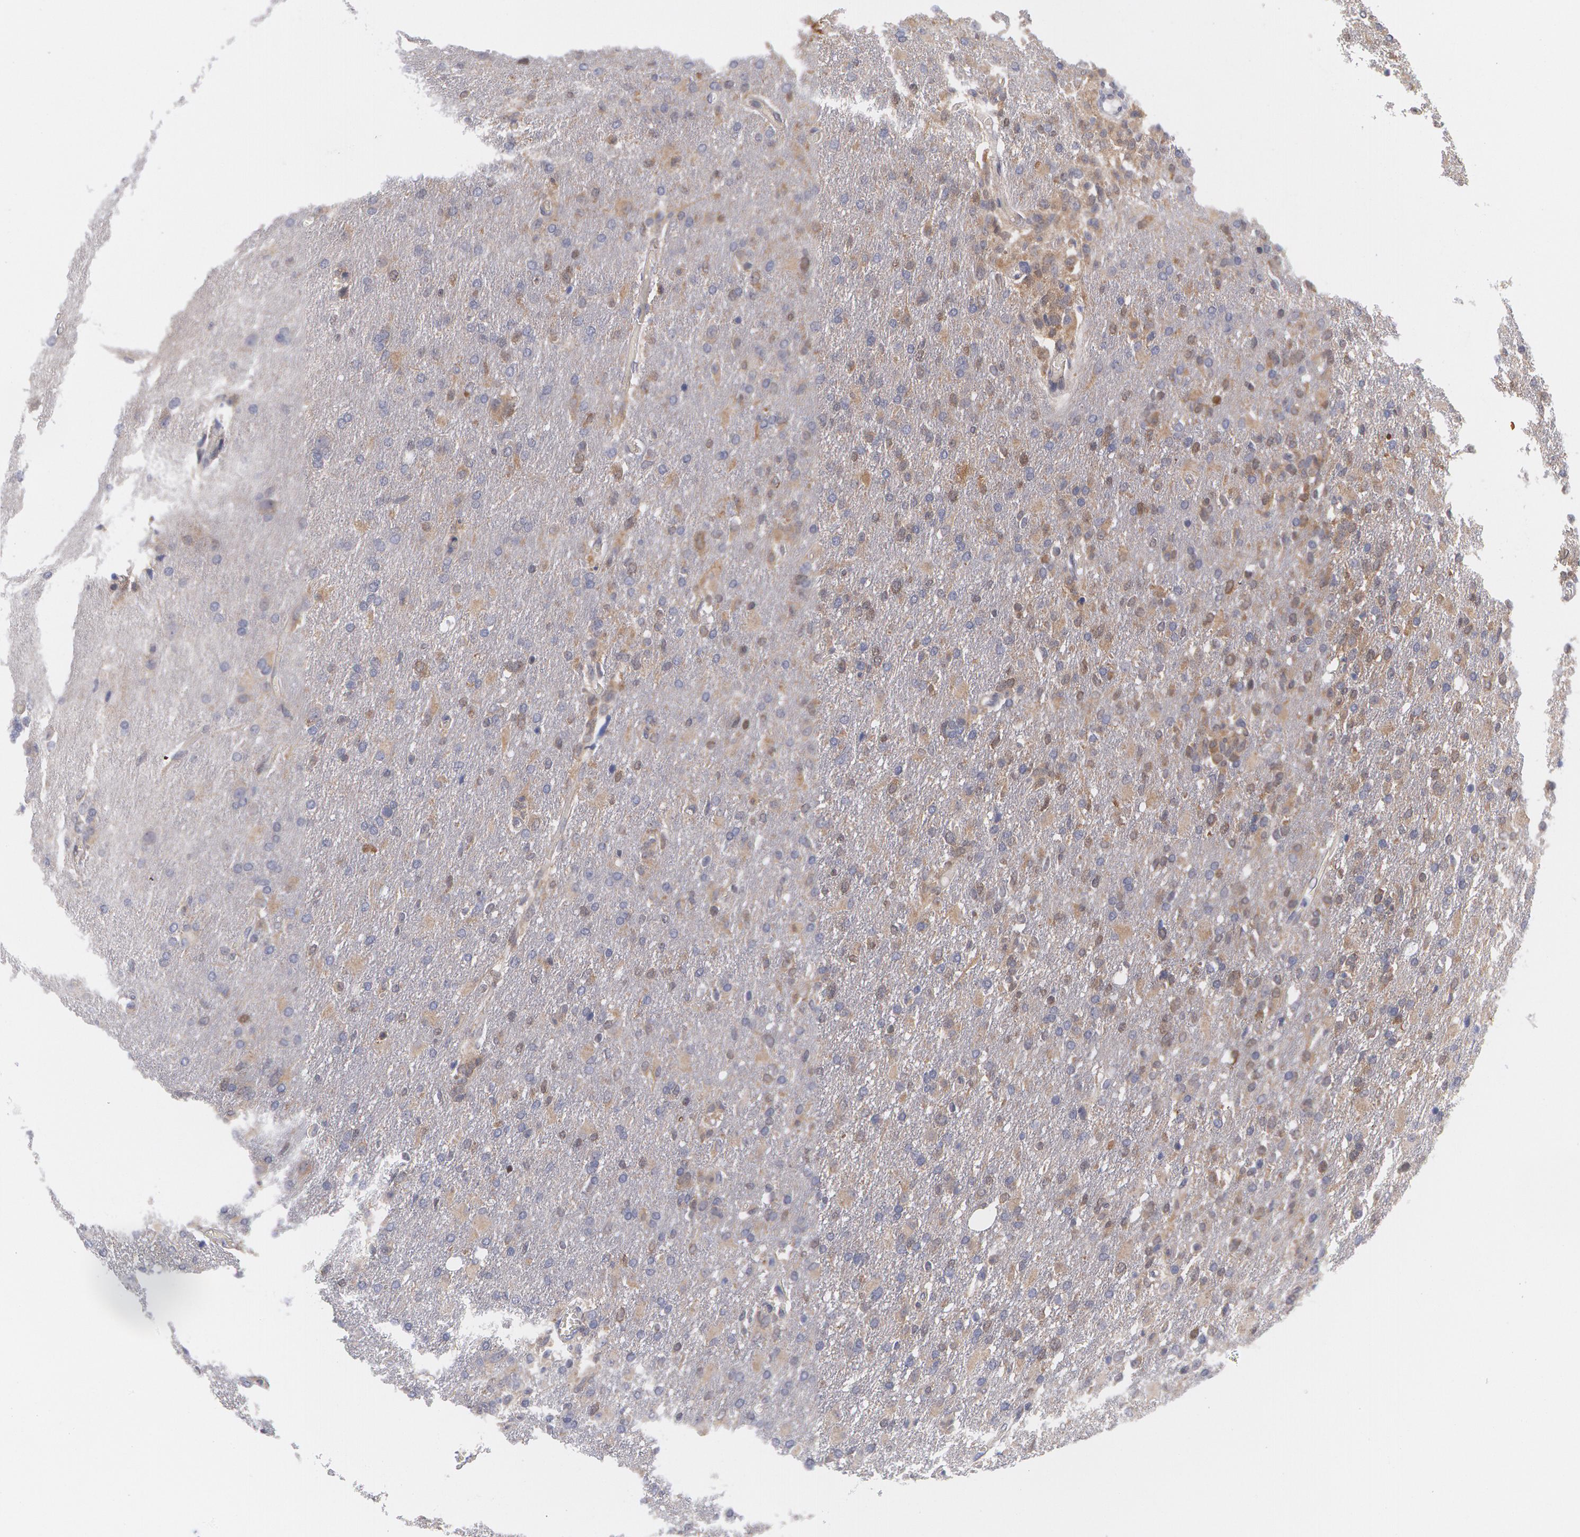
{"staining": {"intensity": "negative", "quantity": "none", "location": "none"}, "tissue": "glioma", "cell_type": "Tumor cells", "image_type": "cancer", "snomed": [{"axis": "morphology", "description": "Glioma, malignant, High grade"}, {"axis": "topography", "description": "Brain"}], "caption": "IHC of human glioma exhibits no staining in tumor cells.", "gene": "TXNRD1", "patient": {"sex": "male", "age": 68}}